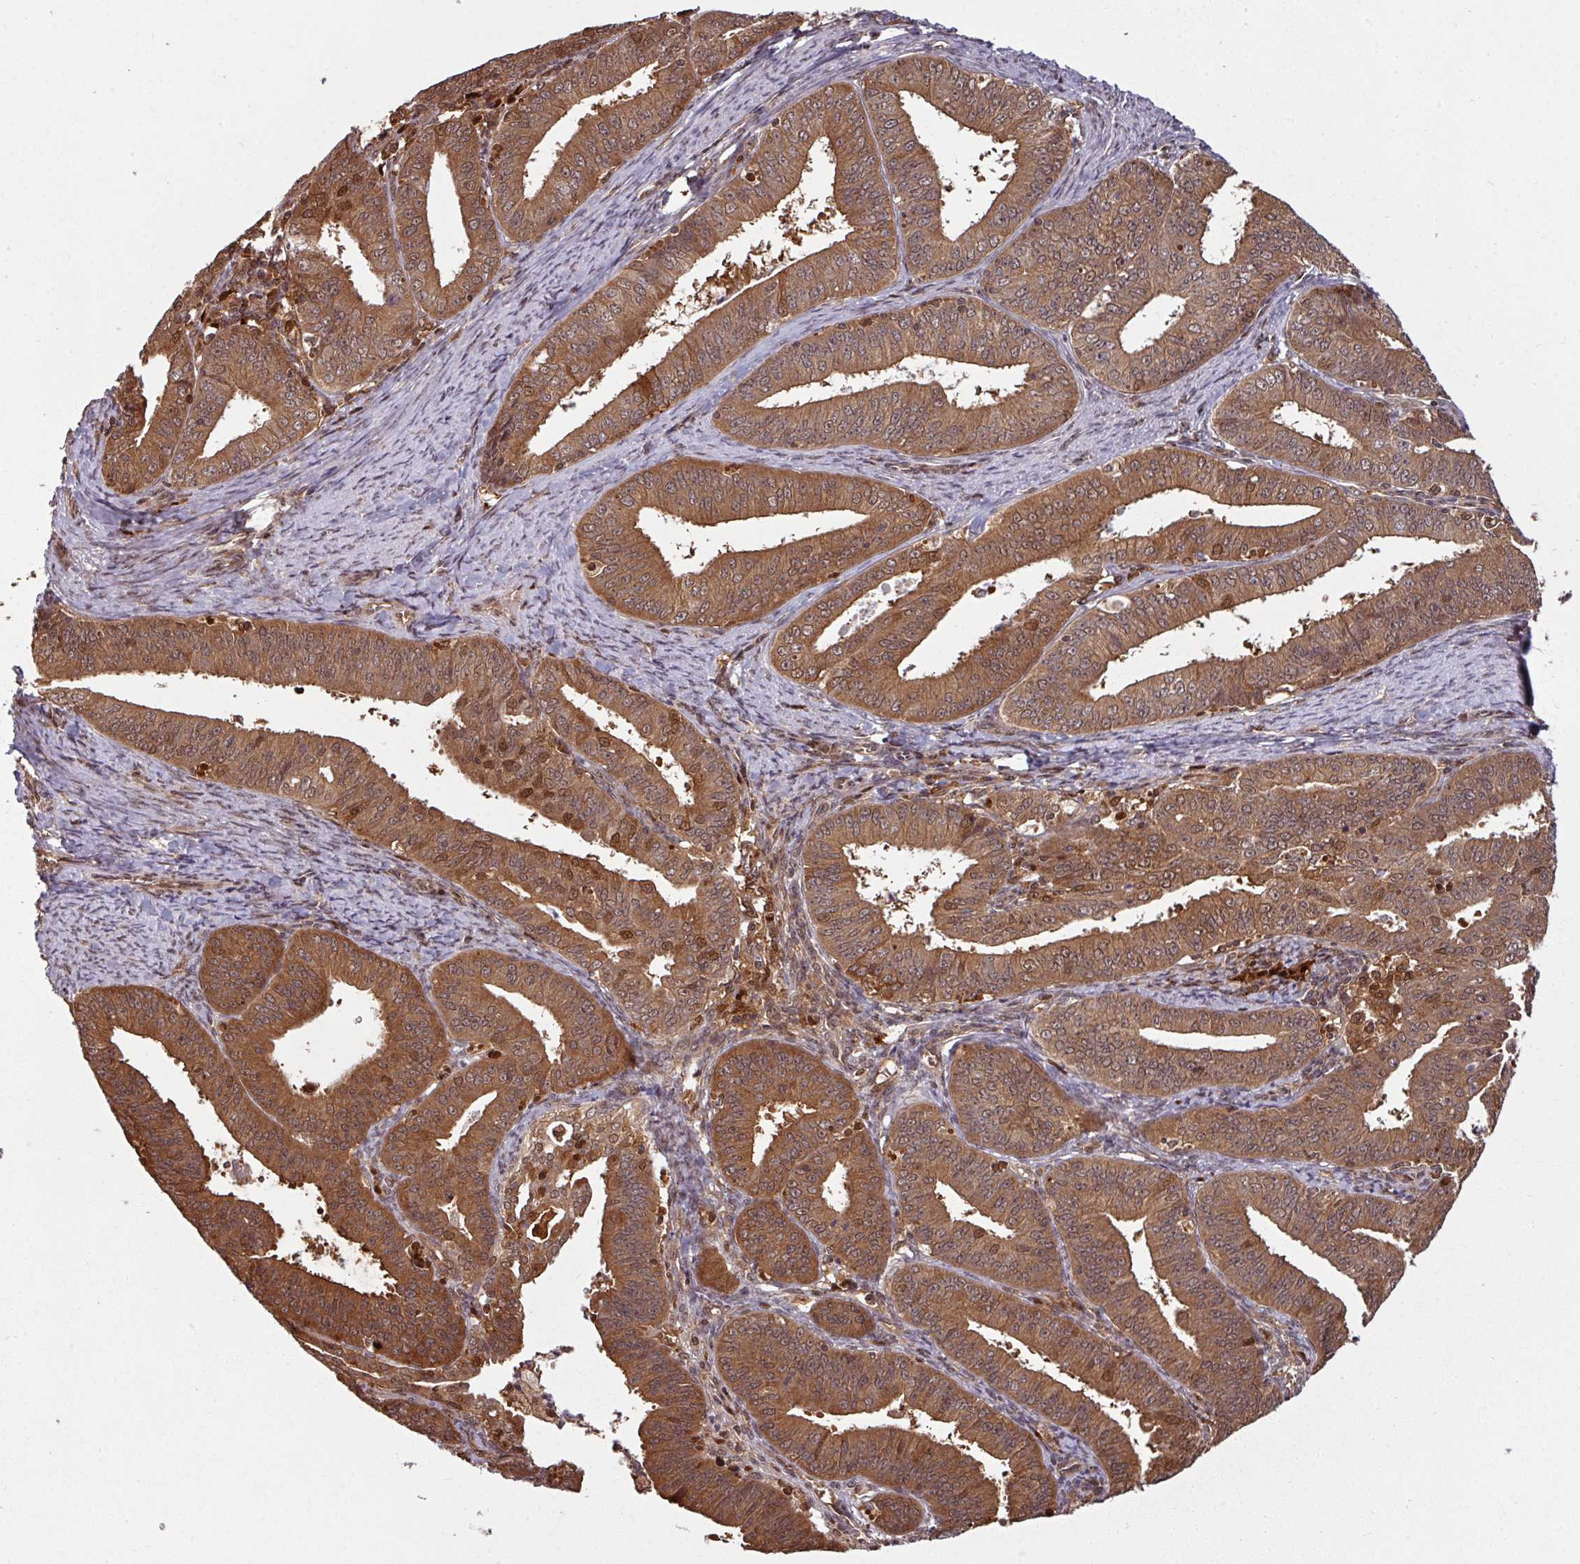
{"staining": {"intensity": "moderate", "quantity": ">75%", "location": "cytoplasmic/membranous,nuclear"}, "tissue": "endometrial cancer", "cell_type": "Tumor cells", "image_type": "cancer", "snomed": [{"axis": "morphology", "description": "Adenocarcinoma, NOS"}, {"axis": "topography", "description": "Endometrium"}], "caption": "Adenocarcinoma (endometrial) stained with immunohistochemistry (IHC) reveals moderate cytoplasmic/membranous and nuclear expression in about >75% of tumor cells.", "gene": "KCTD11", "patient": {"sex": "female", "age": 73}}